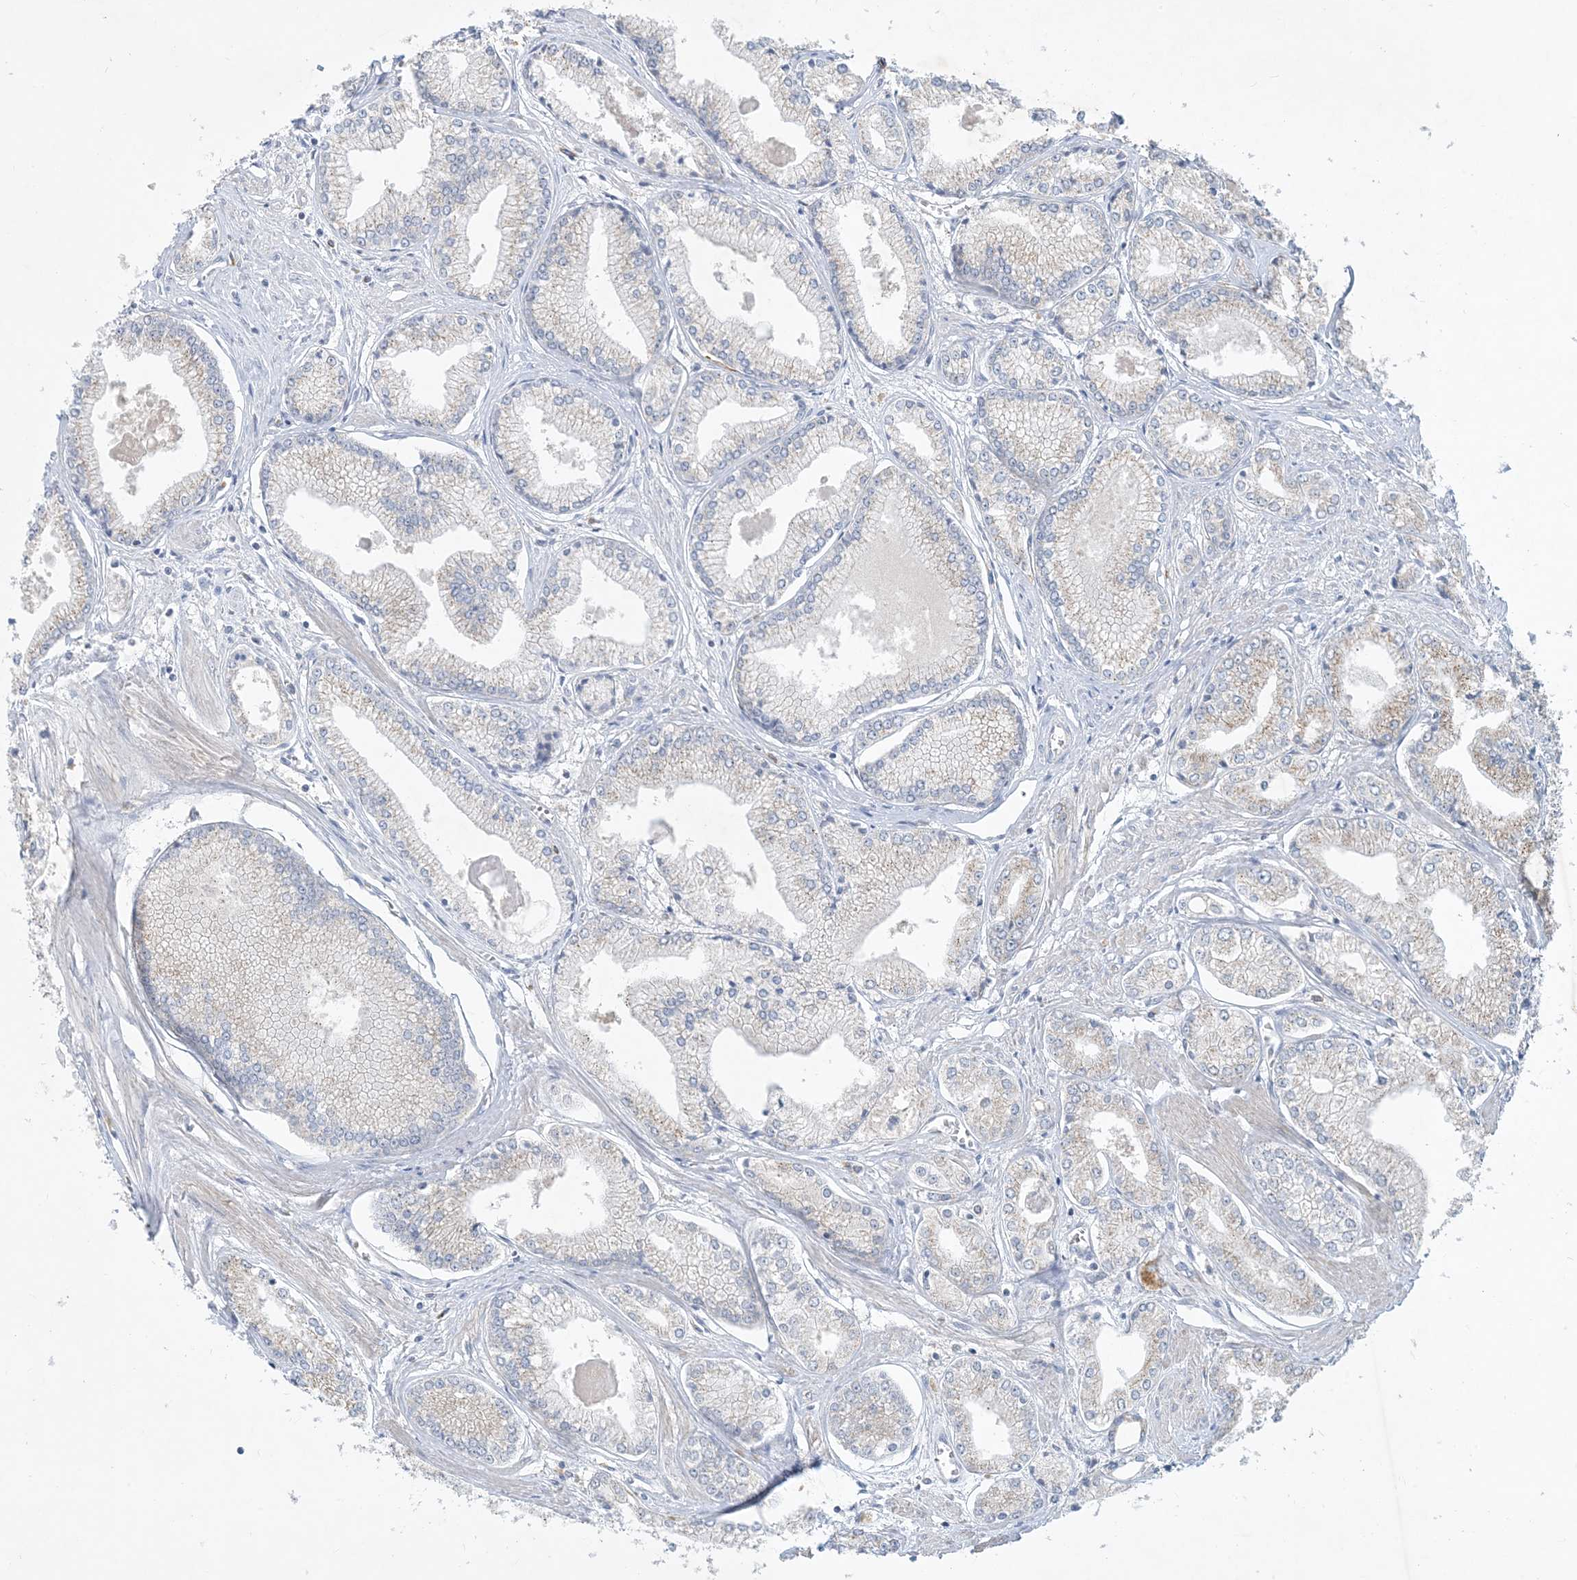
{"staining": {"intensity": "weak", "quantity": "25%-75%", "location": "cytoplasmic/membranous"}, "tissue": "prostate cancer", "cell_type": "Tumor cells", "image_type": "cancer", "snomed": [{"axis": "morphology", "description": "Adenocarcinoma, Low grade"}, {"axis": "topography", "description": "Prostate"}], "caption": "DAB (3,3'-diaminobenzidine) immunohistochemical staining of human prostate cancer demonstrates weak cytoplasmic/membranous protein positivity in approximately 25%-75% of tumor cells.", "gene": "CCDC14", "patient": {"sex": "male", "age": 60}}